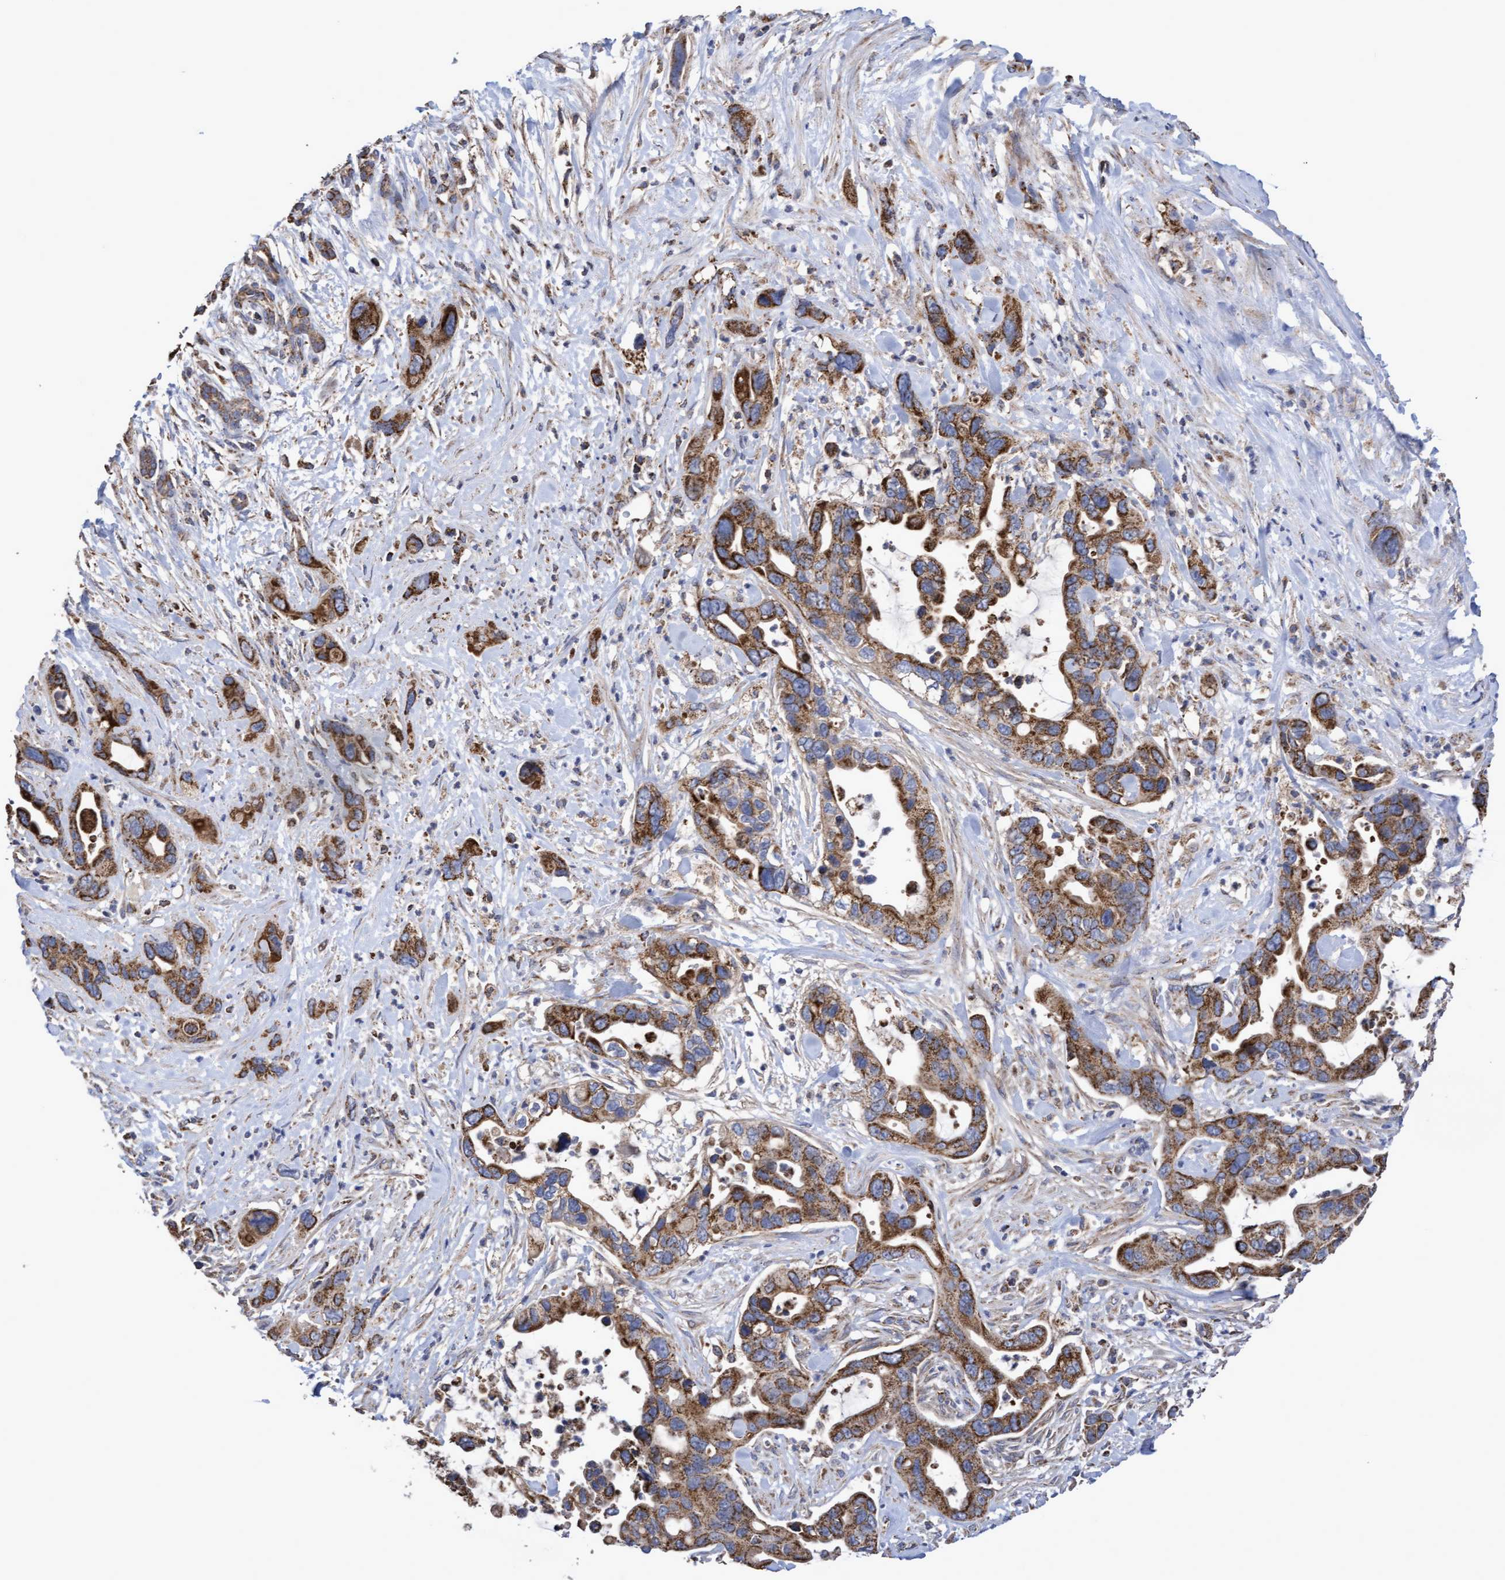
{"staining": {"intensity": "strong", "quantity": ">75%", "location": "cytoplasmic/membranous"}, "tissue": "pancreatic cancer", "cell_type": "Tumor cells", "image_type": "cancer", "snomed": [{"axis": "morphology", "description": "Adenocarcinoma, NOS"}, {"axis": "topography", "description": "Pancreas"}], "caption": "DAB (3,3'-diaminobenzidine) immunohistochemical staining of human pancreatic cancer exhibits strong cytoplasmic/membranous protein staining in about >75% of tumor cells.", "gene": "COBL", "patient": {"sex": "female", "age": 70}}